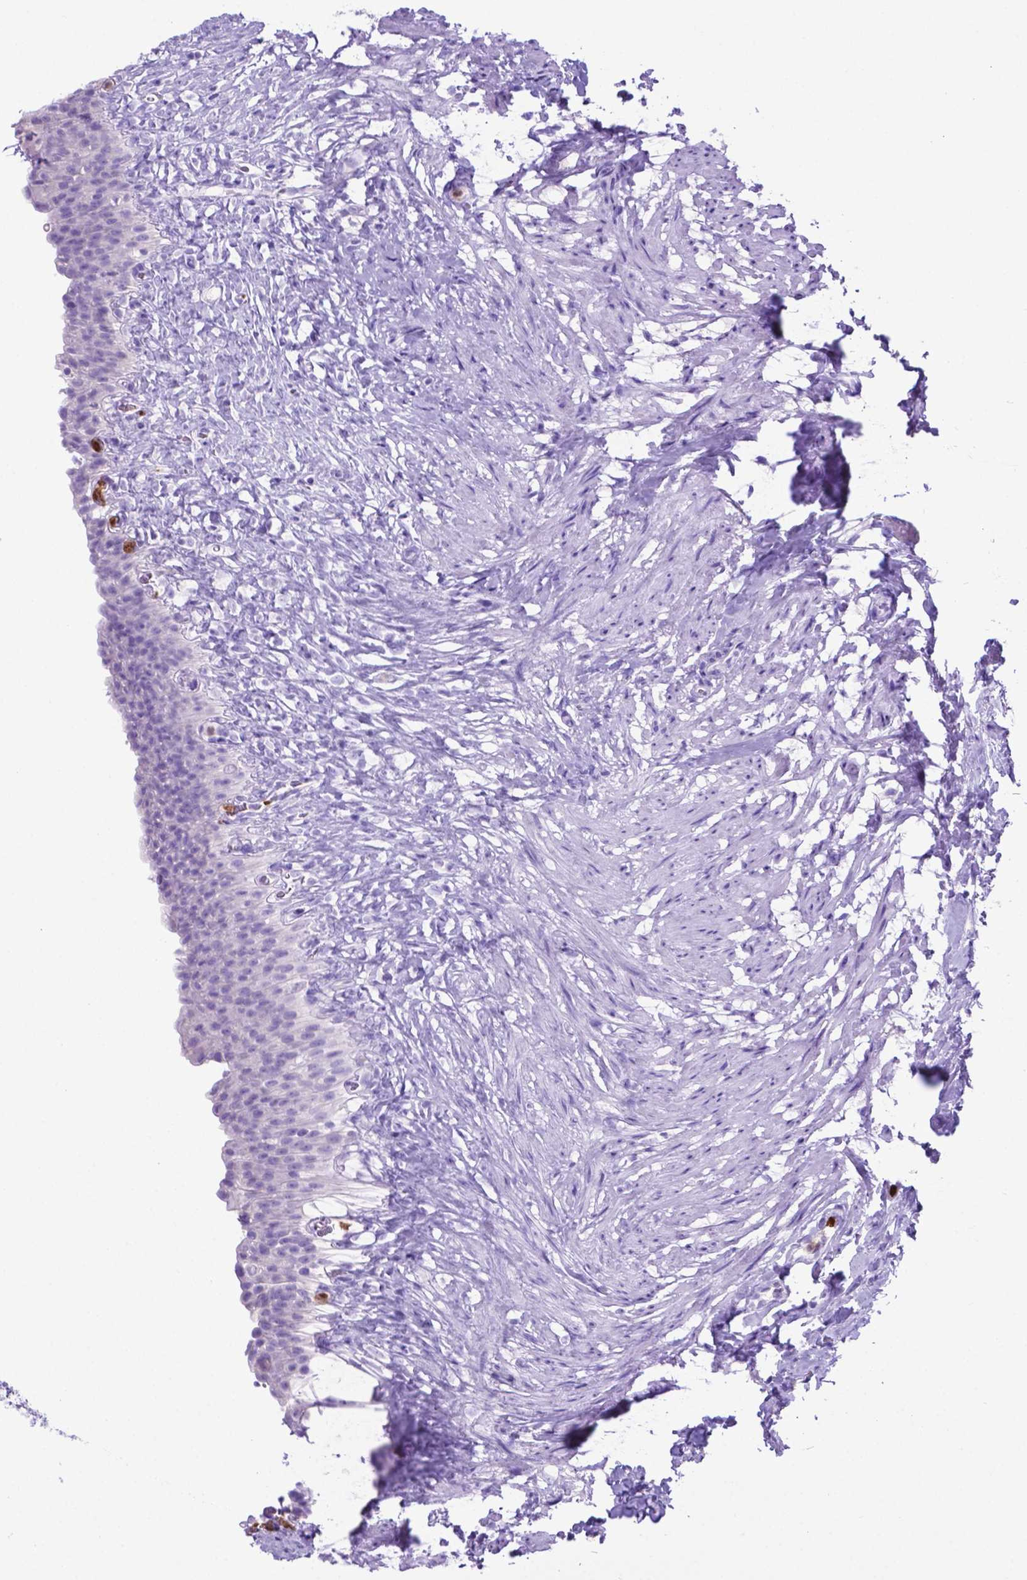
{"staining": {"intensity": "negative", "quantity": "none", "location": "none"}, "tissue": "urinary bladder", "cell_type": "Urothelial cells", "image_type": "normal", "snomed": [{"axis": "morphology", "description": "Normal tissue, NOS"}, {"axis": "topography", "description": "Urinary bladder"}, {"axis": "topography", "description": "Prostate"}], "caption": "Image shows no protein positivity in urothelial cells of unremarkable urinary bladder.", "gene": "LZTR1", "patient": {"sex": "male", "age": 76}}